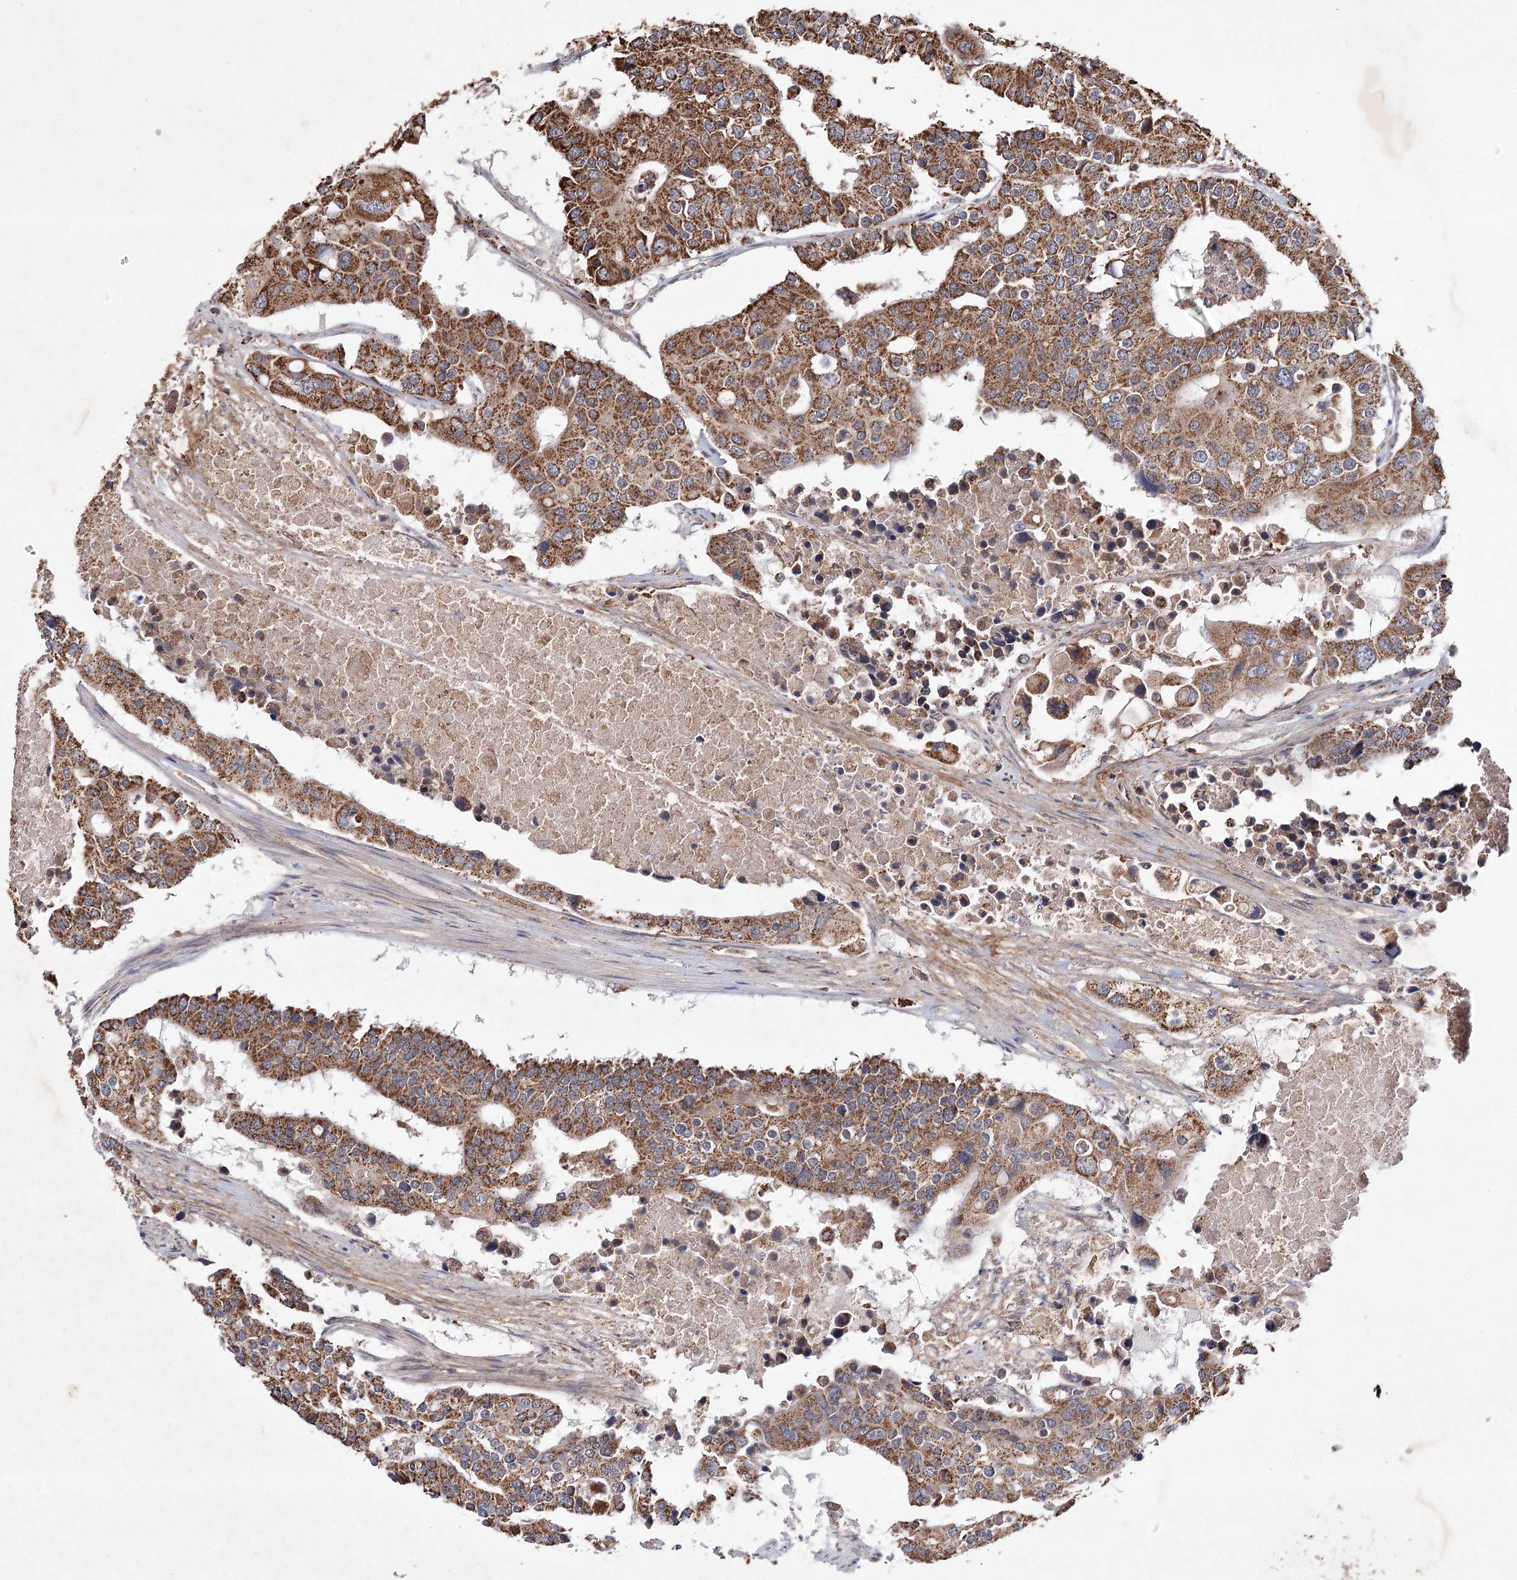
{"staining": {"intensity": "moderate", "quantity": ">75%", "location": "cytoplasmic/membranous"}, "tissue": "colorectal cancer", "cell_type": "Tumor cells", "image_type": "cancer", "snomed": [{"axis": "morphology", "description": "Adenocarcinoma, NOS"}, {"axis": "topography", "description": "Colon"}], "caption": "The immunohistochemical stain labels moderate cytoplasmic/membranous expression in tumor cells of colorectal adenocarcinoma tissue.", "gene": "PIK3CB", "patient": {"sex": "male", "age": 77}}